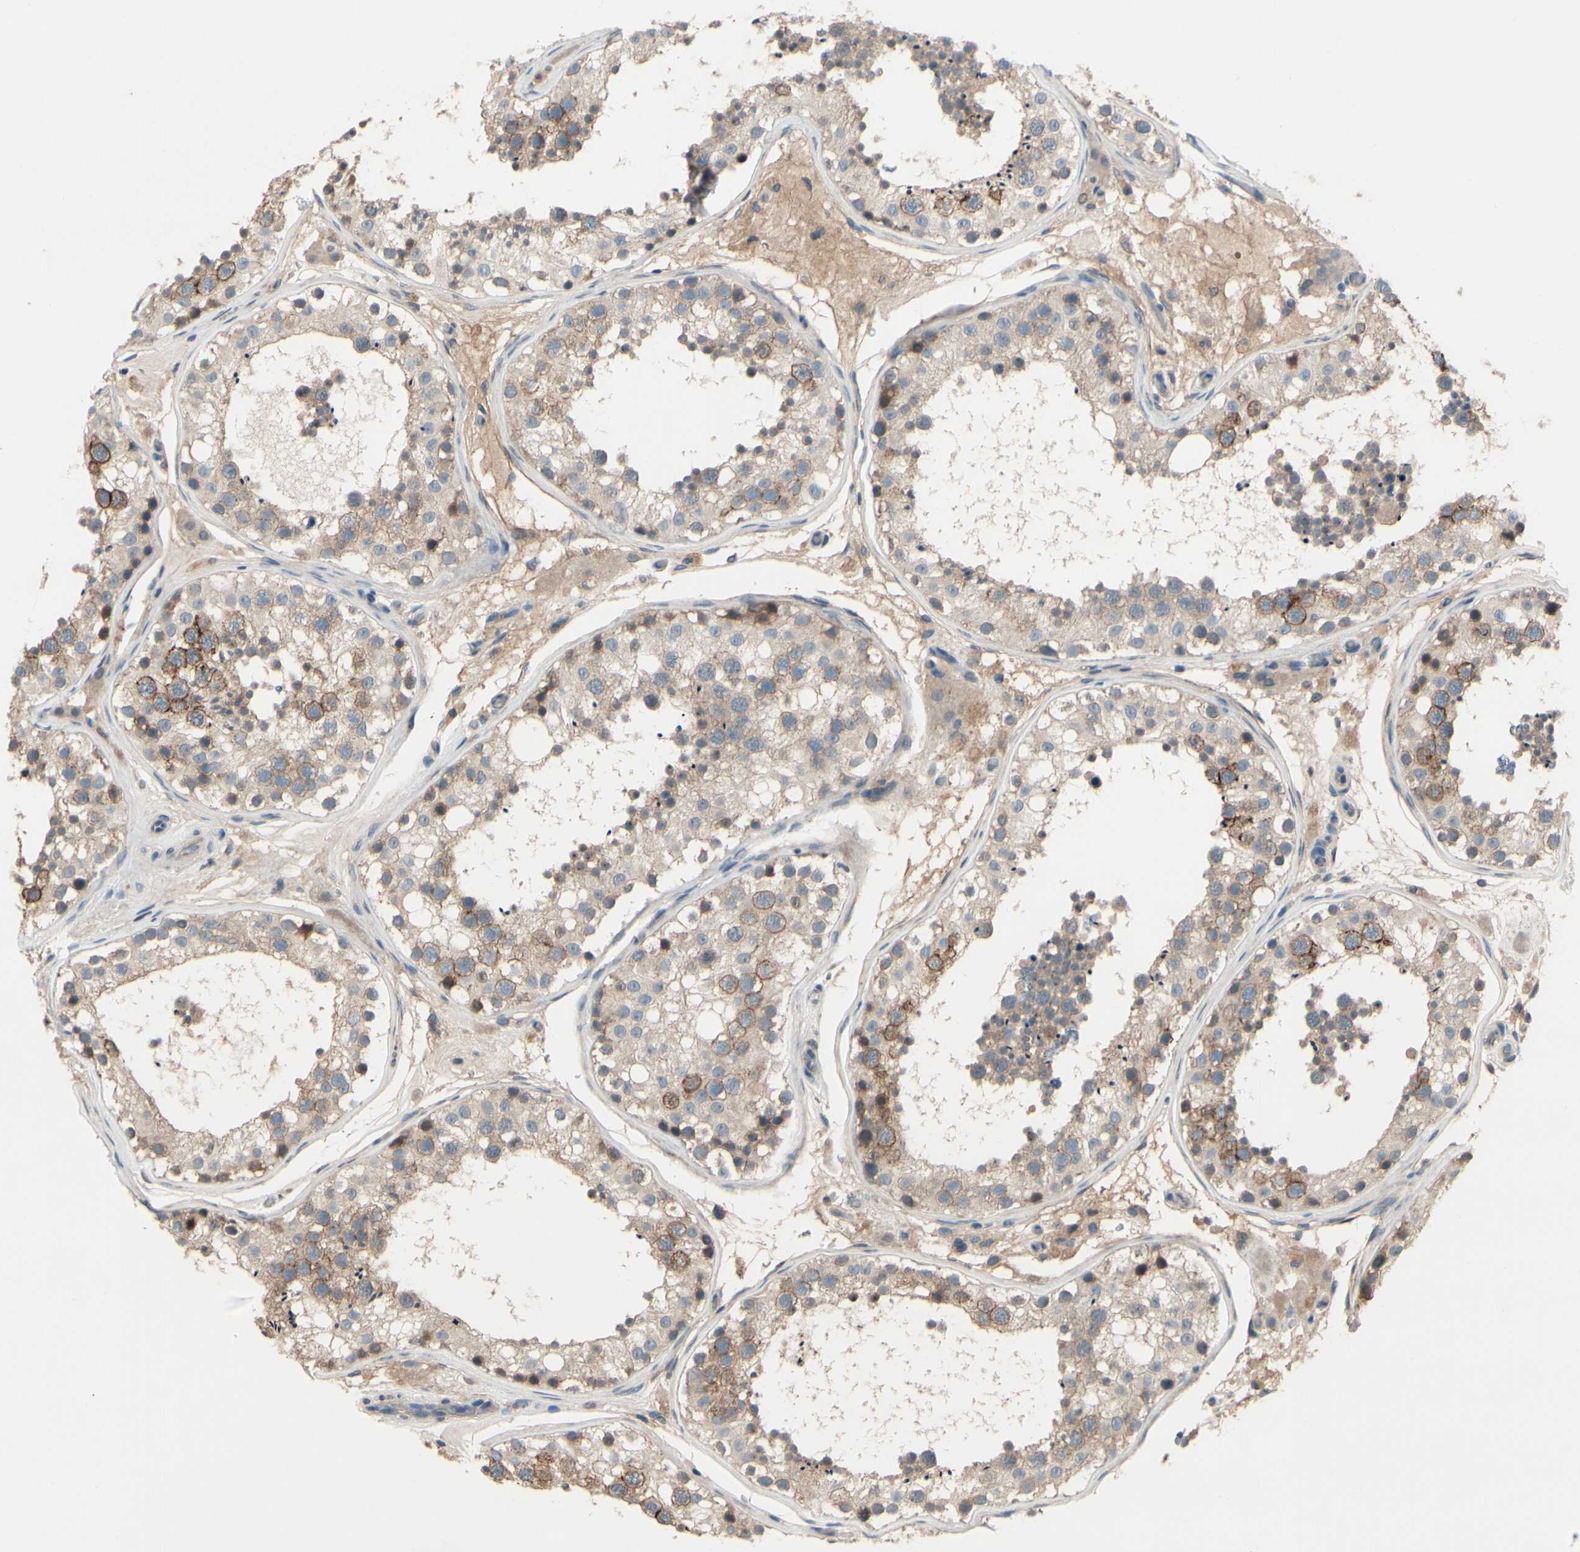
{"staining": {"intensity": "moderate", "quantity": ">75%", "location": "cytoplasmic/membranous"}, "tissue": "testis", "cell_type": "Cells in seminiferous ducts", "image_type": "normal", "snomed": [{"axis": "morphology", "description": "Normal tissue, NOS"}, {"axis": "topography", "description": "Testis"}, {"axis": "topography", "description": "Epididymis"}], "caption": "Immunohistochemistry (DAB (3,3'-diaminobenzidine)) staining of benign human testis displays moderate cytoplasmic/membranous protein staining in about >75% of cells in seminiferous ducts. (DAB = brown stain, brightfield microscopy at high magnification).", "gene": "ICAM5", "patient": {"sex": "male", "age": 26}}